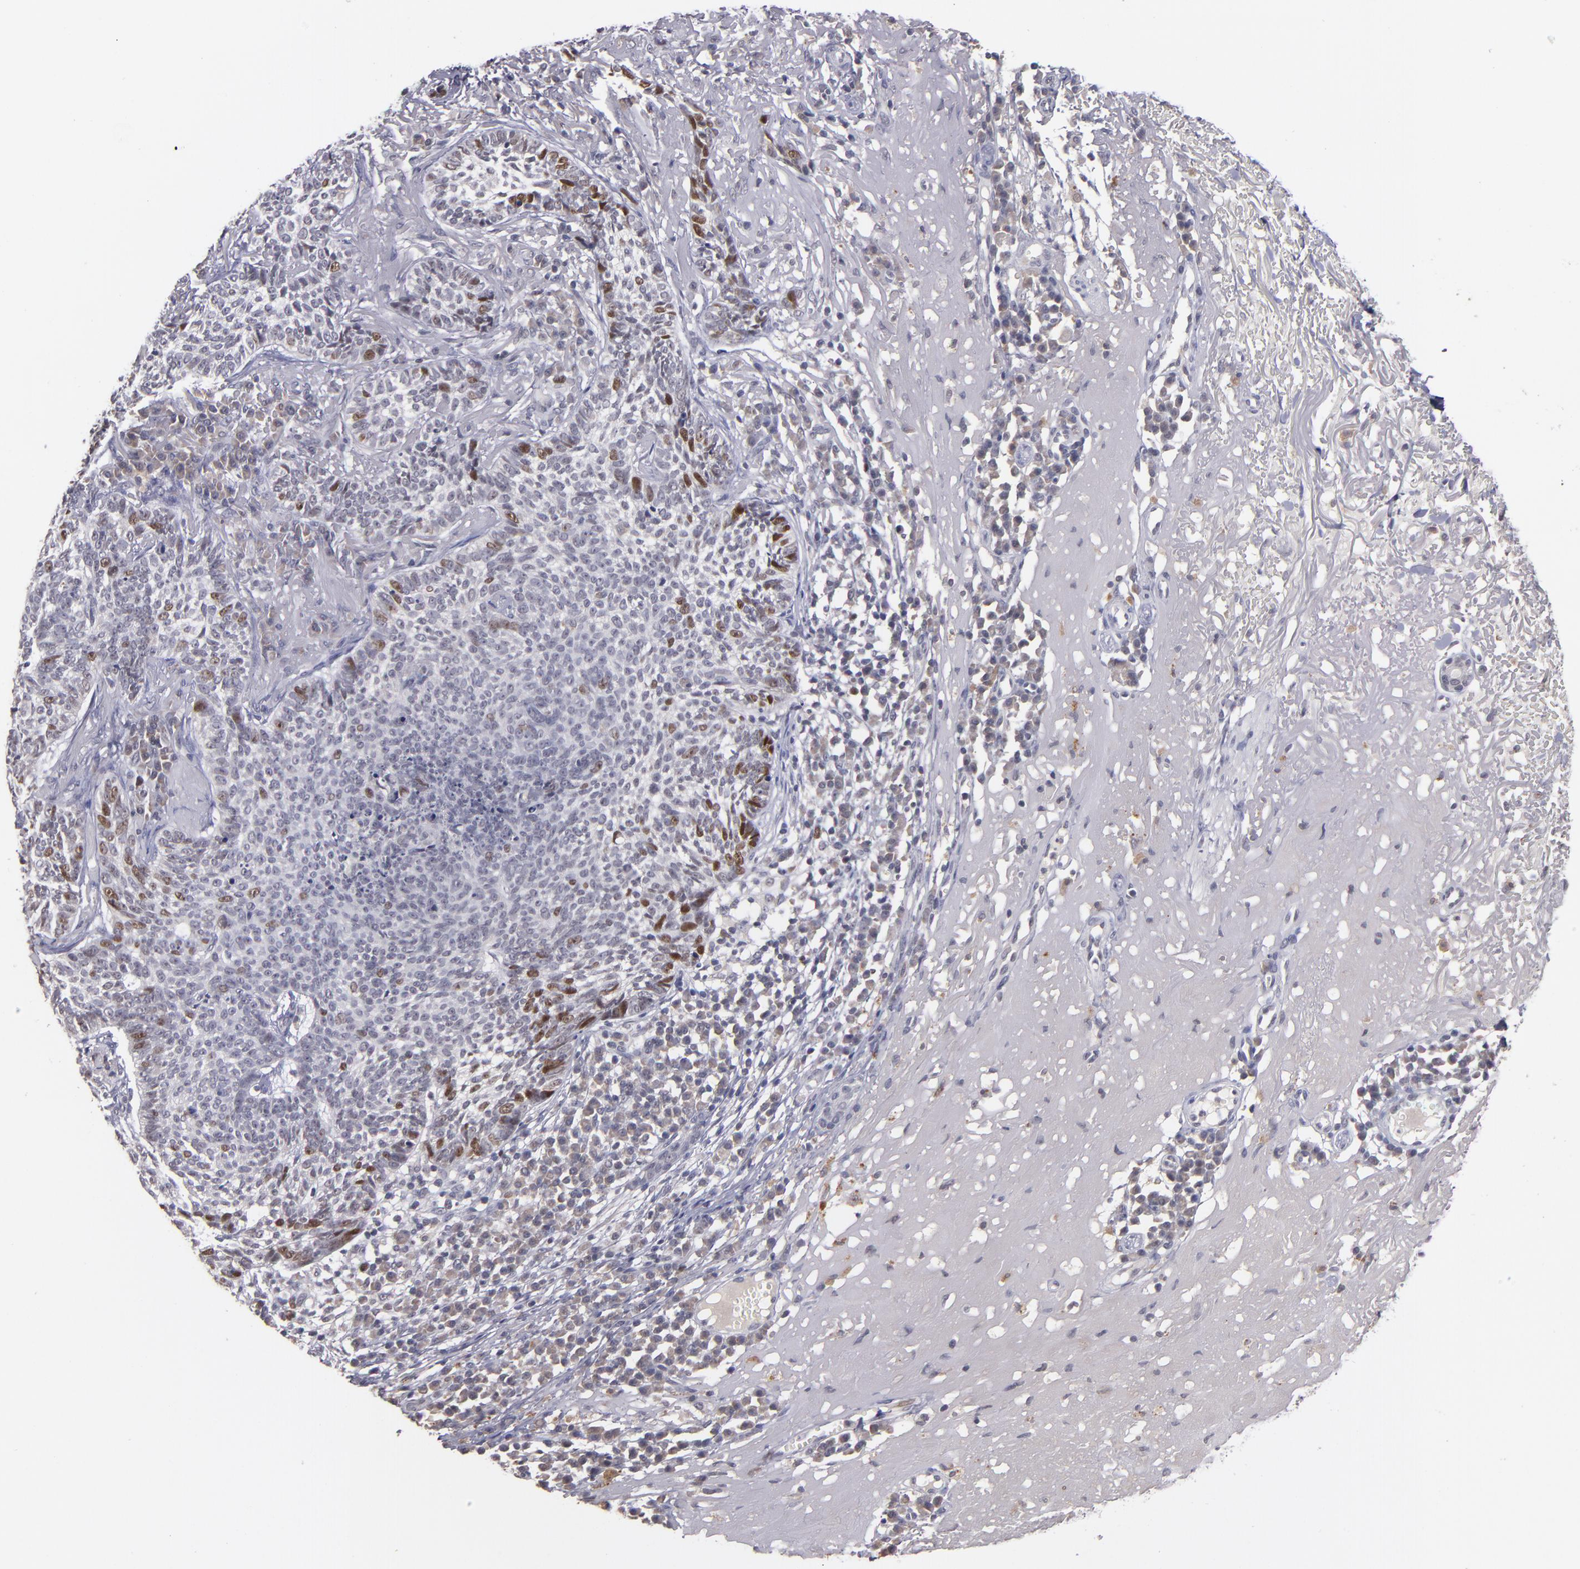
{"staining": {"intensity": "strong", "quantity": "25%-75%", "location": "nuclear"}, "tissue": "skin cancer", "cell_type": "Tumor cells", "image_type": "cancer", "snomed": [{"axis": "morphology", "description": "Basal cell carcinoma"}, {"axis": "topography", "description": "Skin"}], "caption": "Skin basal cell carcinoma stained for a protein (brown) shows strong nuclear positive staining in about 25%-75% of tumor cells.", "gene": "CDC7", "patient": {"sex": "female", "age": 89}}